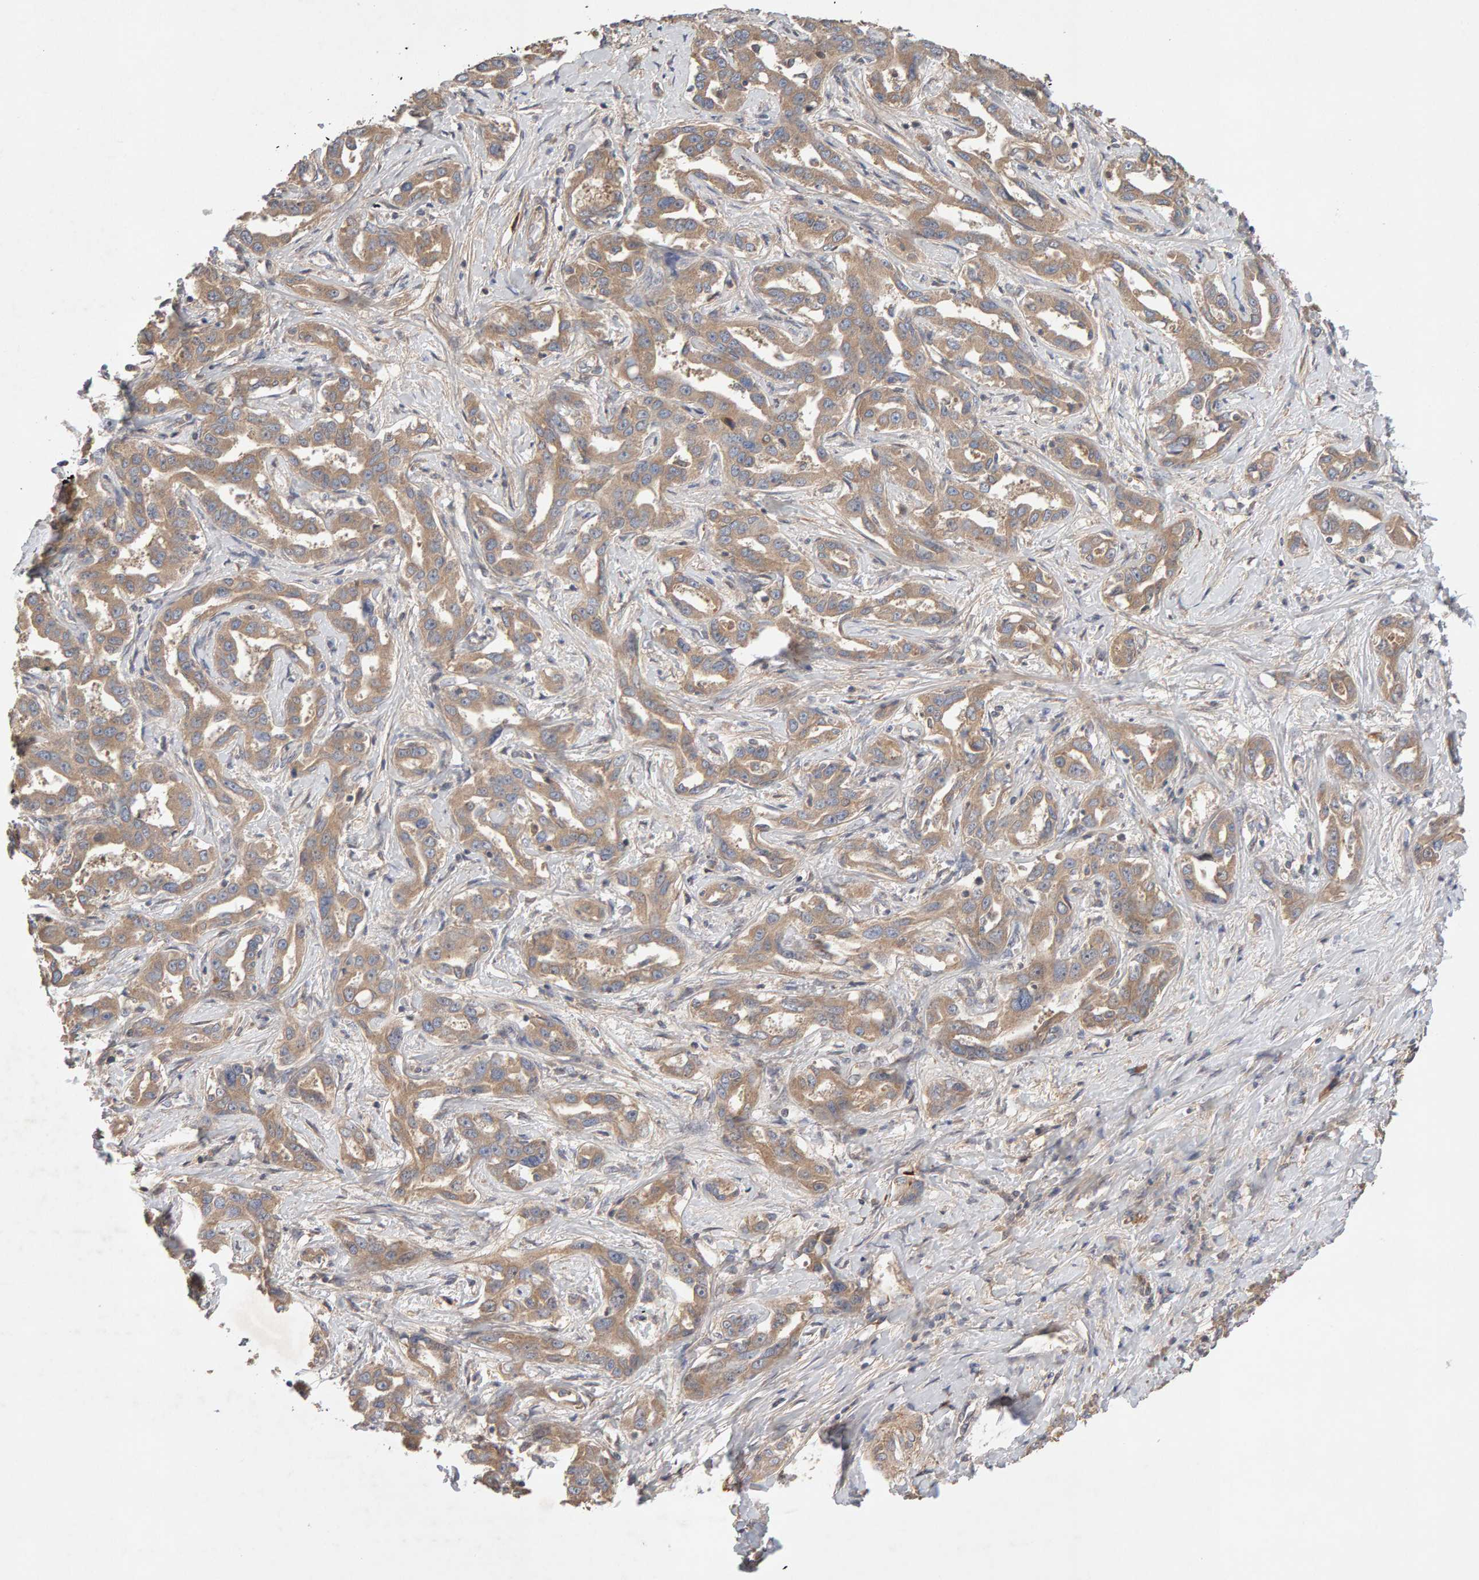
{"staining": {"intensity": "moderate", "quantity": ">75%", "location": "cytoplasmic/membranous"}, "tissue": "liver cancer", "cell_type": "Tumor cells", "image_type": "cancer", "snomed": [{"axis": "morphology", "description": "Cholangiocarcinoma"}, {"axis": "topography", "description": "Liver"}], "caption": "Immunohistochemistry (DAB) staining of liver cancer (cholangiocarcinoma) displays moderate cytoplasmic/membranous protein positivity in approximately >75% of tumor cells. Using DAB (3,3'-diaminobenzidine) (brown) and hematoxylin (blue) stains, captured at high magnification using brightfield microscopy.", "gene": "RNF19A", "patient": {"sex": "male", "age": 59}}